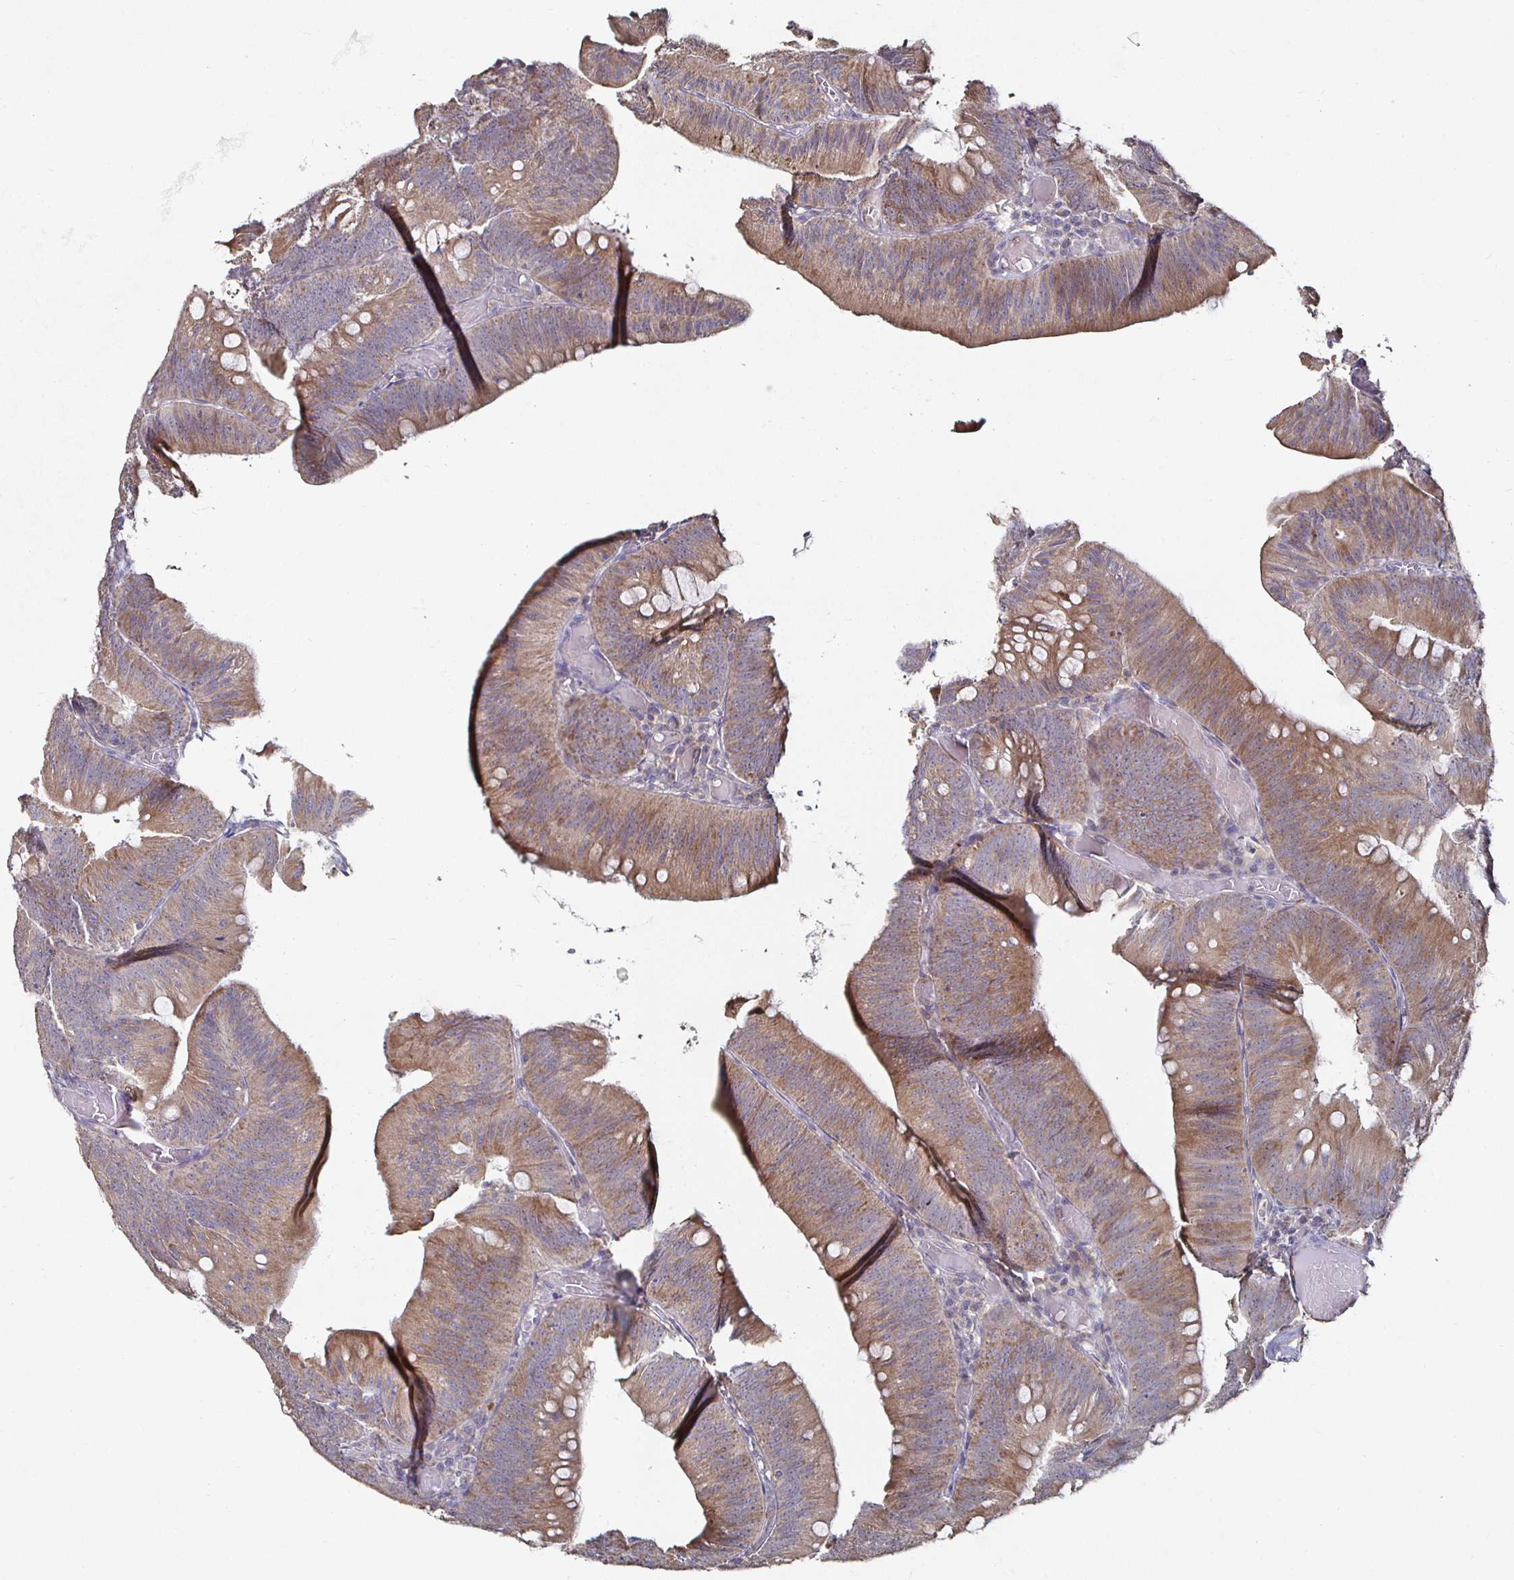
{"staining": {"intensity": "moderate", "quantity": ">75%", "location": "cytoplasmic/membranous"}, "tissue": "colorectal cancer", "cell_type": "Tumor cells", "image_type": "cancer", "snomed": [{"axis": "morphology", "description": "Adenocarcinoma, NOS"}, {"axis": "topography", "description": "Colon"}], "caption": "A photomicrograph showing moderate cytoplasmic/membranous staining in about >75% of tumor cells in colorectal cancer, as visualized by brown immunohistochemical staining.", "gene": "NRSN1", "patient": {"sex": "male", "age": 84}}